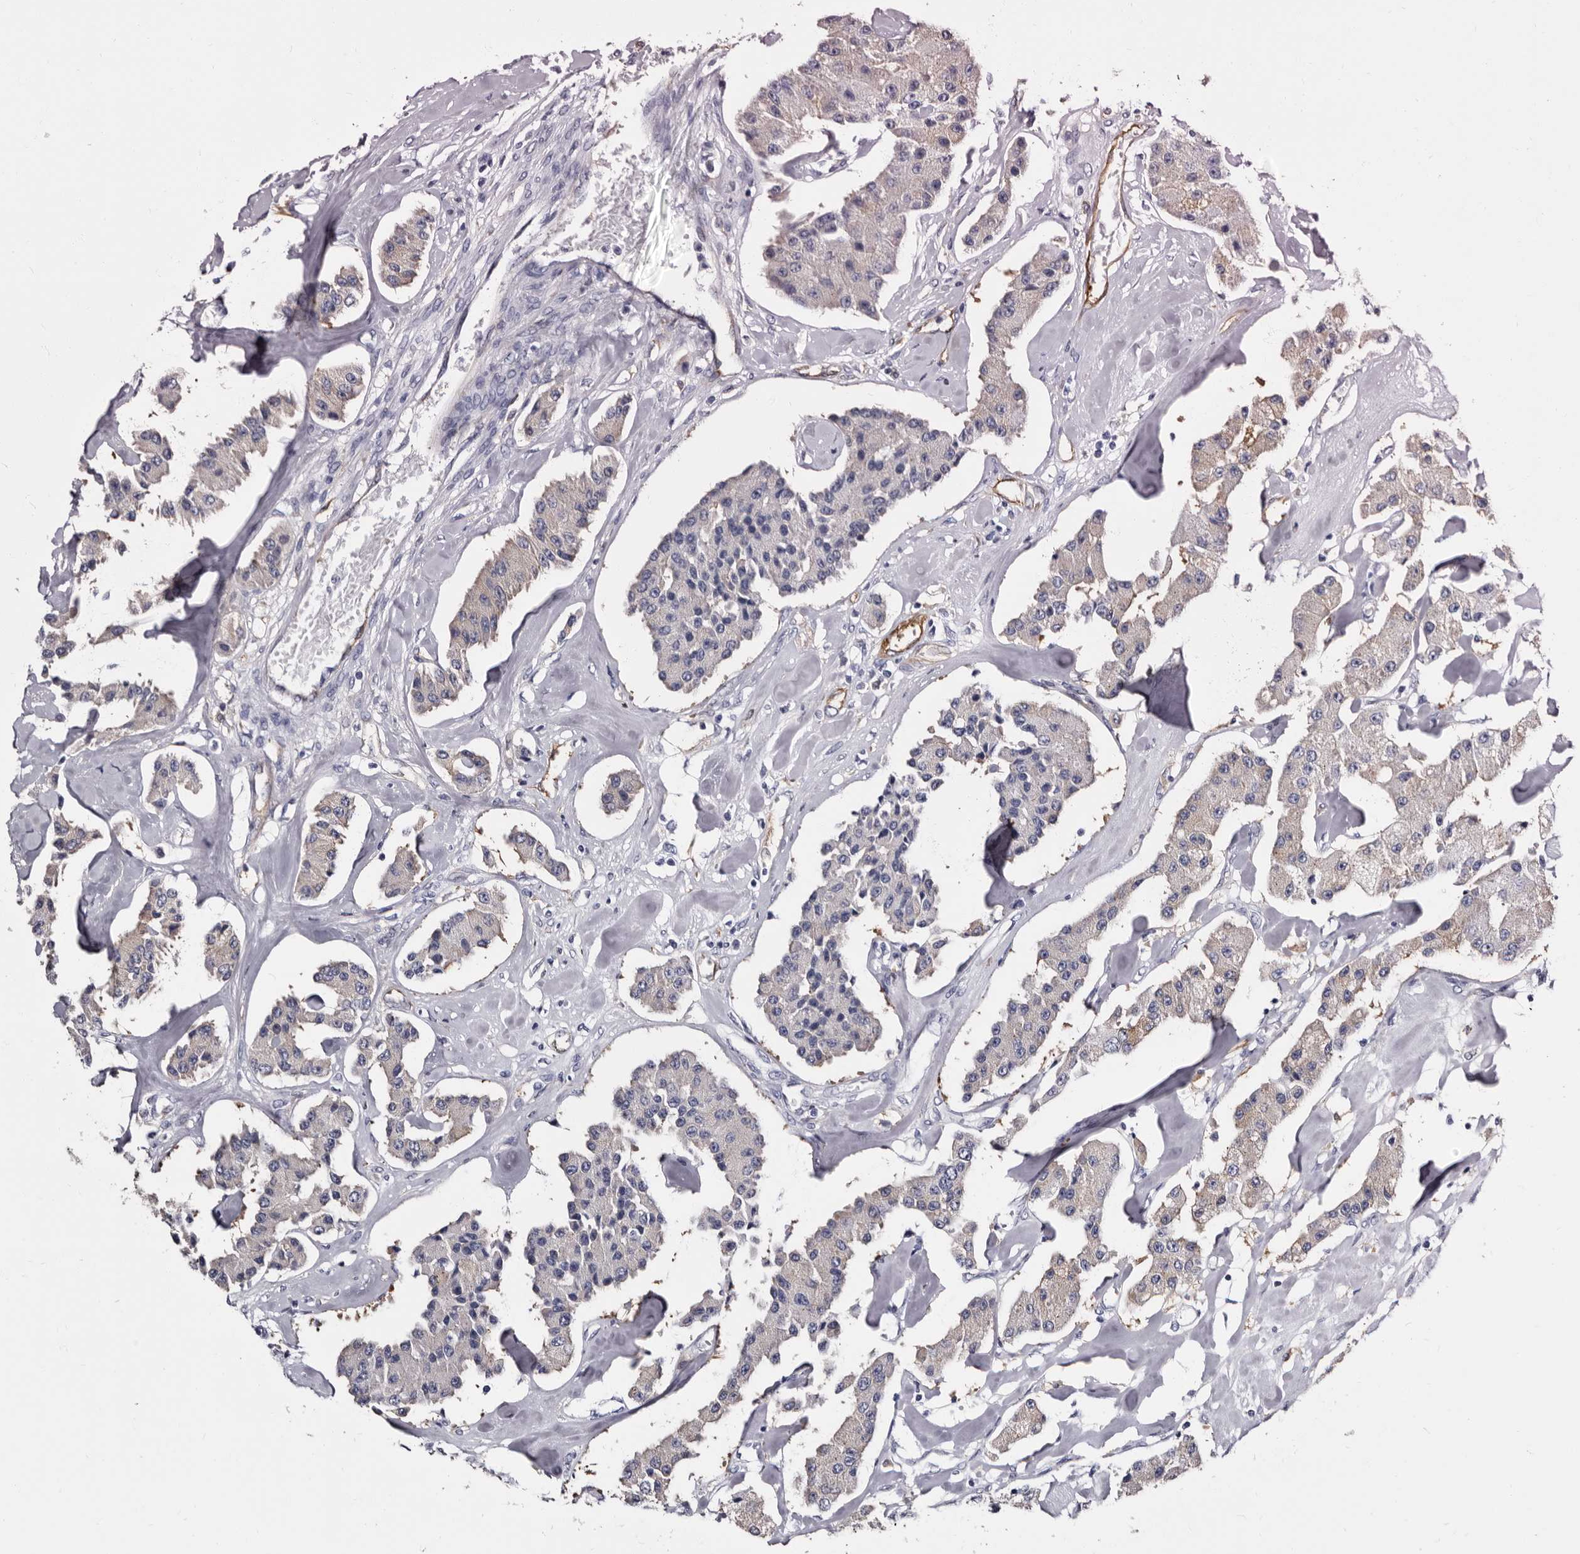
{"staining": {"intensity": "negative", "quantity": "none", "location": "none"}, "tissue": "carcinoid", "cell_type": "Tumor cells", "image_type": "cancer", "snomed": [{"axis": "morphology", "description": "Carcinoid, malignant, NOS"}, {"axis": "topography", "description": "Pancreas"}], "caption": "Human malignant carcinoid stained for a protein using immunohistochemistry (IHC) displays no positivity in tumor cells.", "gene": "EPB41L3", "patient": {"sex": "male", "age": 41}}